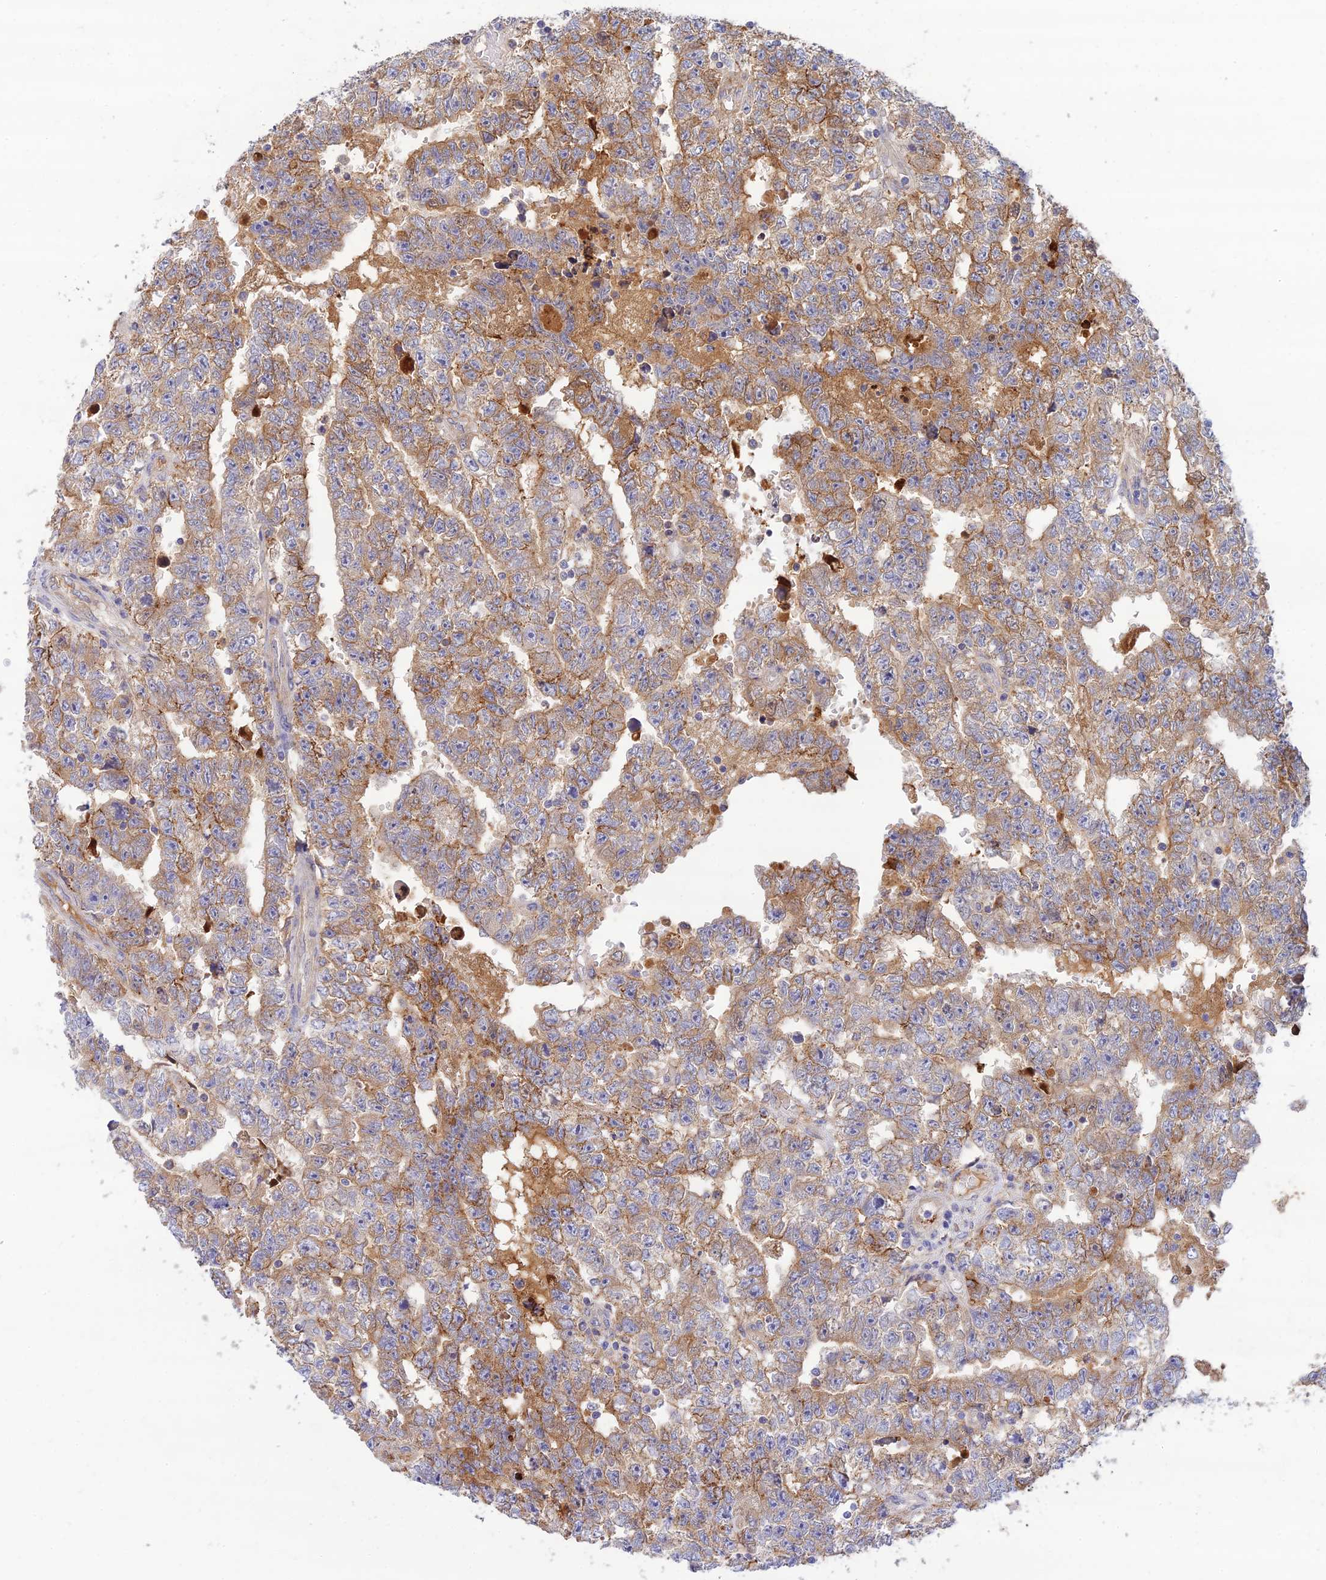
{"staining": {"intensity": "moderate", "quantity": "25%-75%", "location": "cytoplasmic/membranous"}, "tissue": "testis cancer", "cell_type": "Tumor cells", "image_type": "cancer", "snomed": [{"axis": "morphology", "description": "Carcinoma, Embryonal, NOS"}, {"axis": "topography", "description": "Testis"}], "caption": "High-magnification brightfield microscopy of testis cancer (embryonal carcinoma) stained with DAB (3,3'-diaminobenzidine) (brown) and counterstained with hematoxylin (blue). tumor cells exhibit moderate cytoplasmic/membranous positivity is present in about25%-75% of cells.", "gene": "ACSM5", "patient": {"sex": "male", "age": 25}}